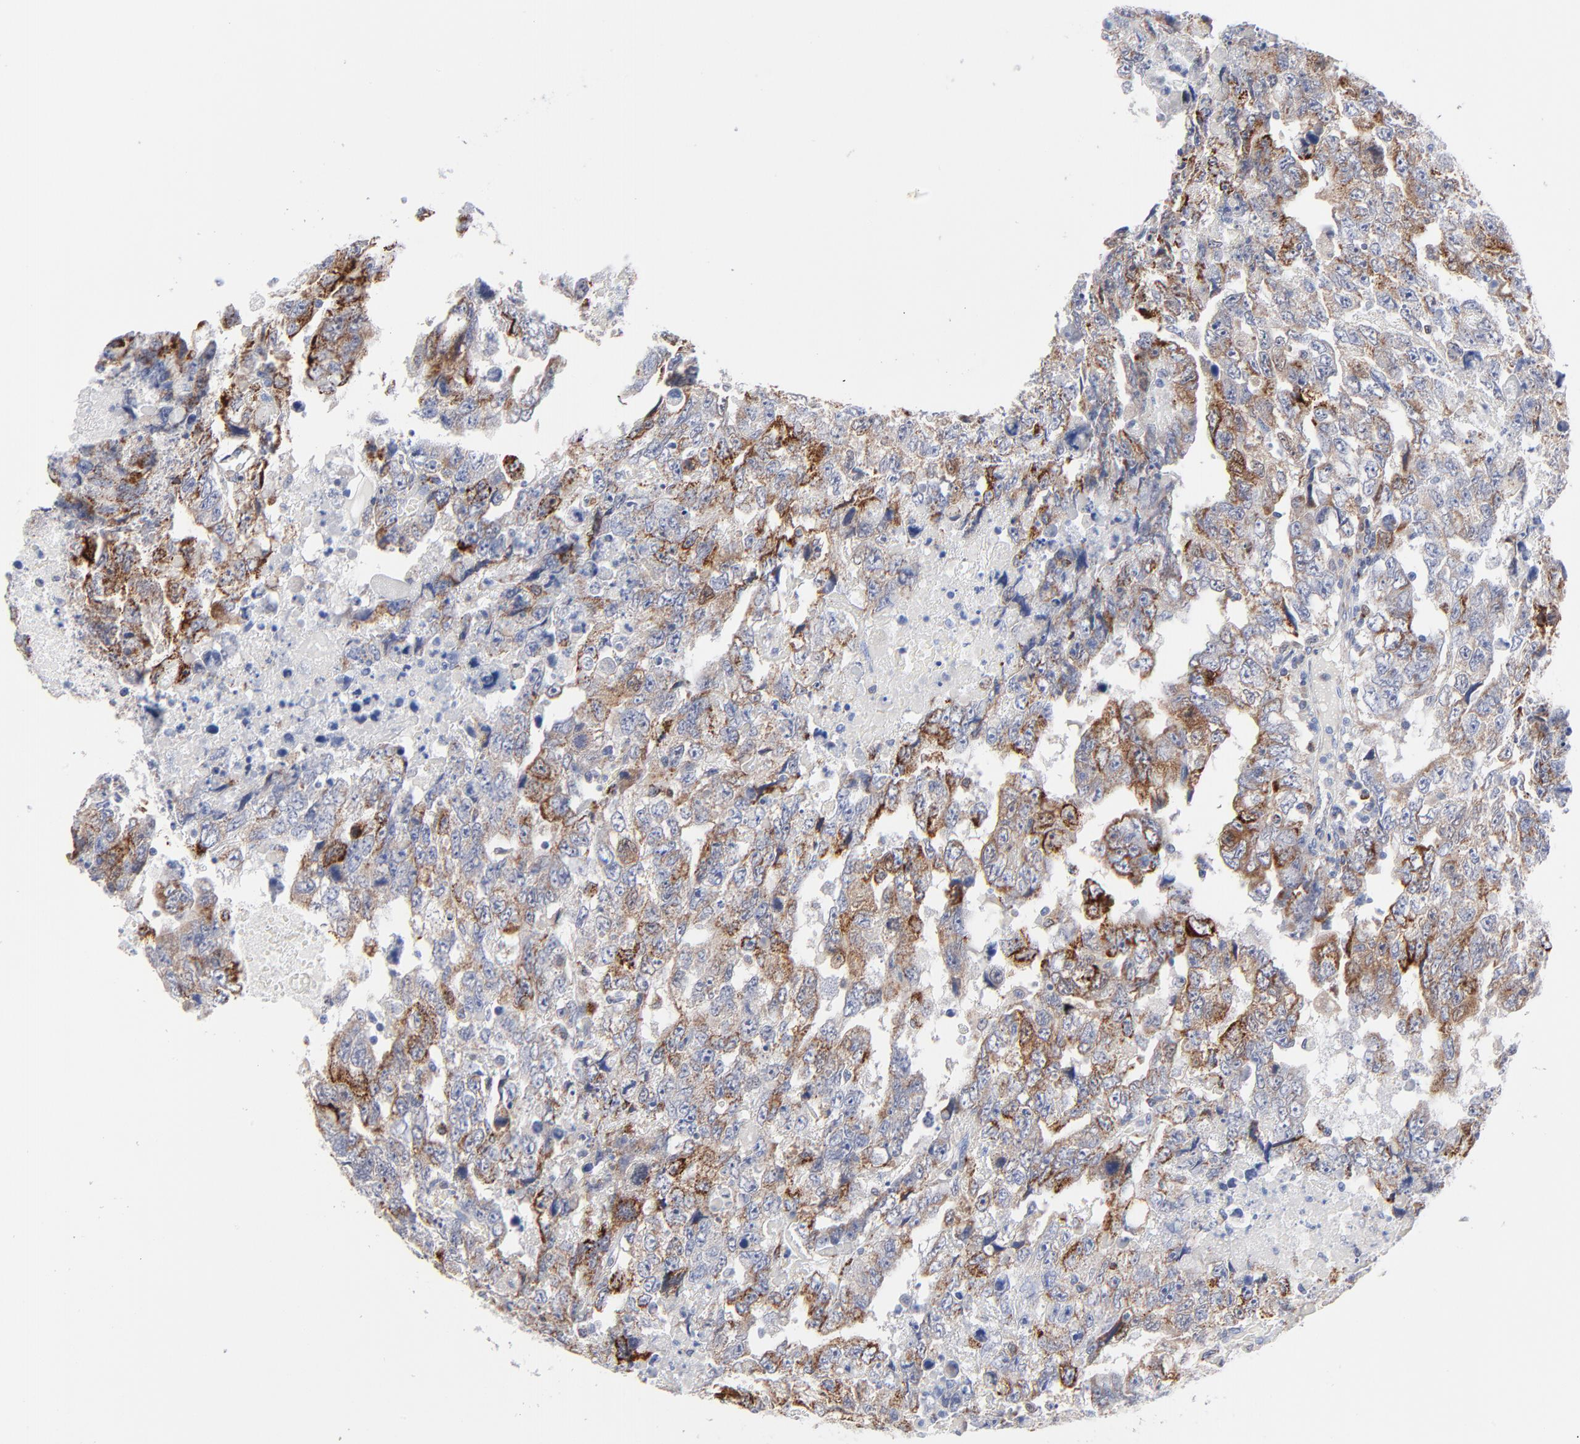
{"staining": {"intensity": "moderate", "quantity": ">75%", "location": "cytoplasmic/membranous"}, "tissue": "testis cancer", "cell_type": "Tumor cells", "image_type": "cancer", "snomed": [{"axis": "morphology", "description": "Carcinoma, Embryonal, NOS"}, {"axis": "topography", "description": "Testis"}], "caption": "Testis embryonal carcinoma was stained to show a protein in brown. There is medium levels of moderate cytoplasmic/membranous staining in about >75% of tumor cells.", "gene": "CHCHD10", "patient": {"sex": "male", "age": 36}}